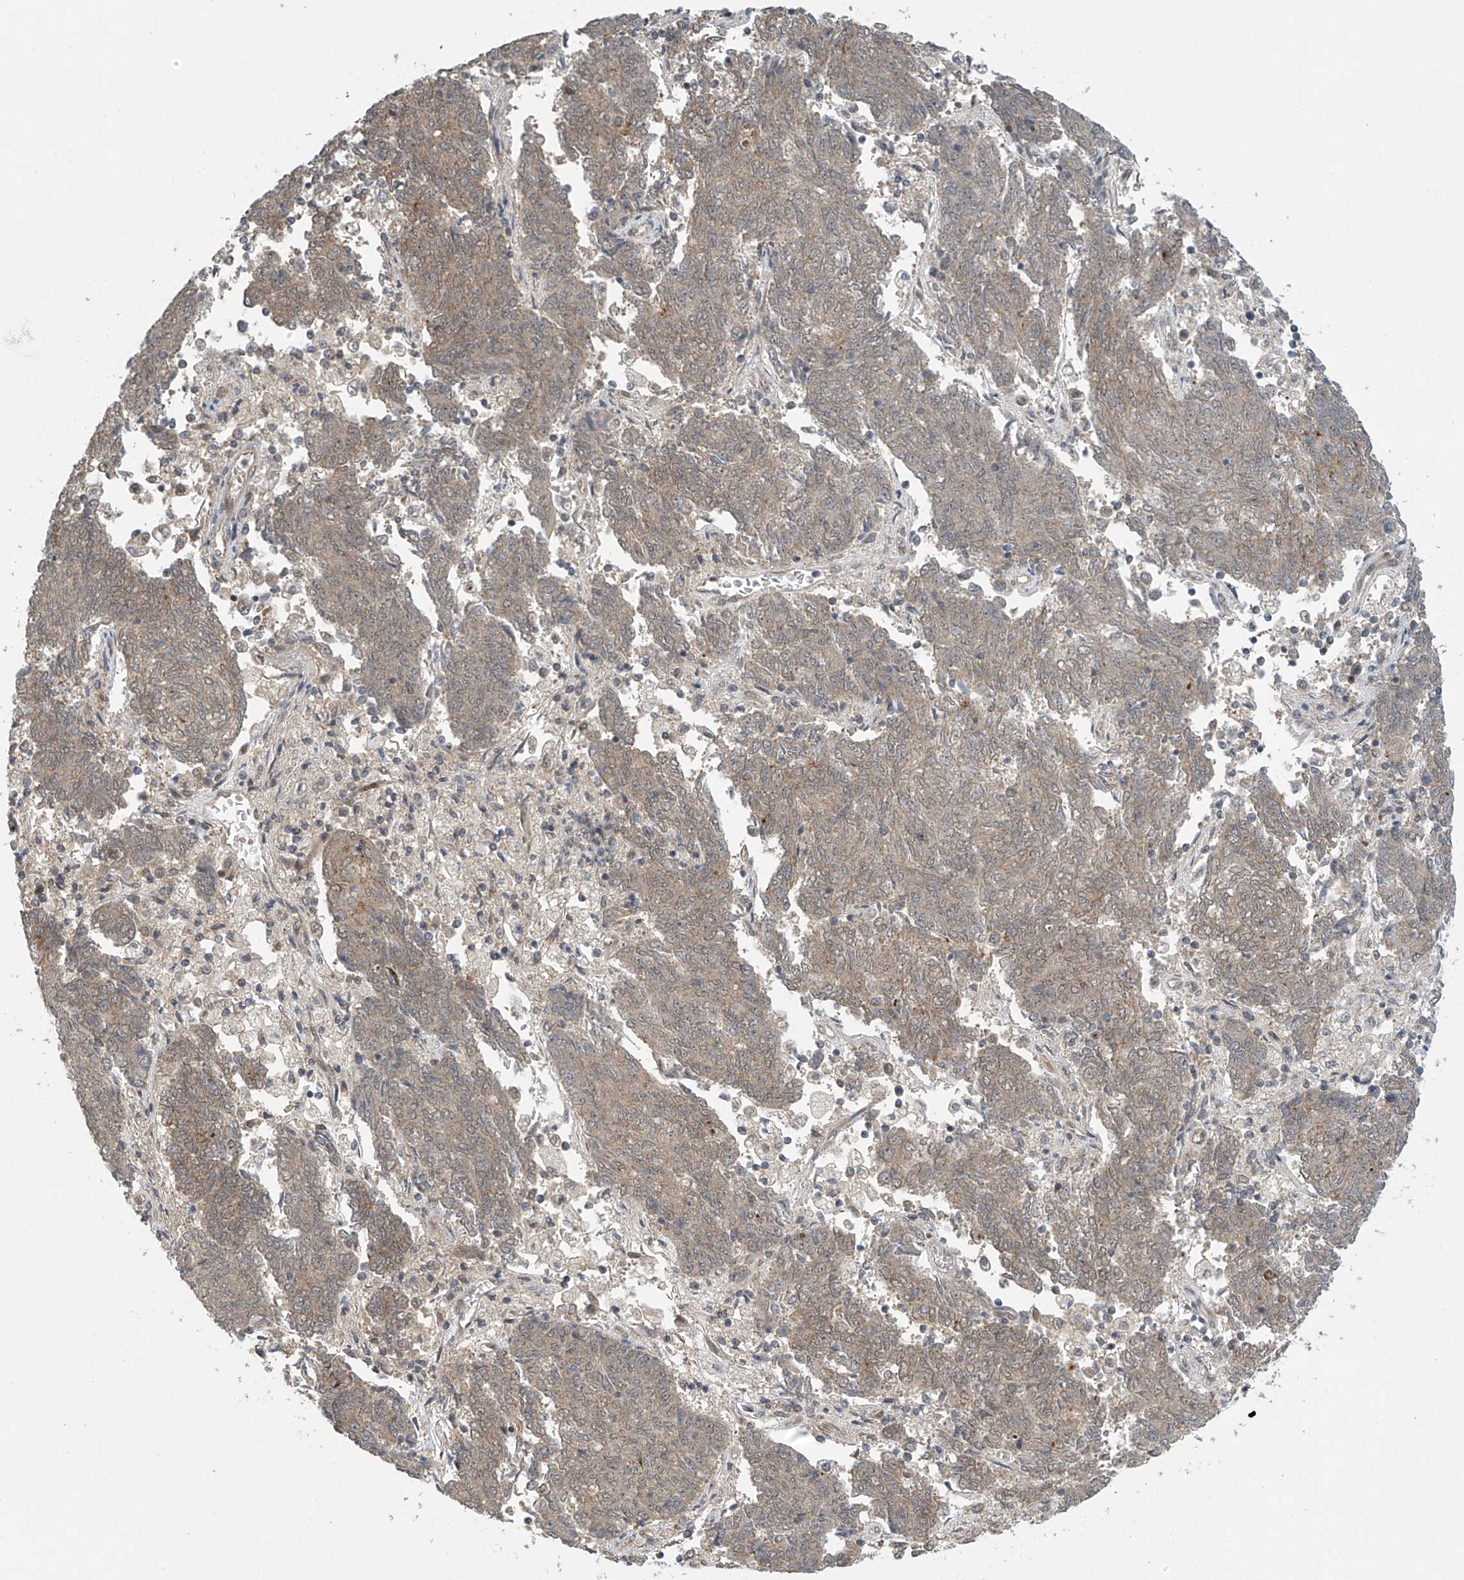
{"staining": {"intensity": "weak", "quantity": ">75%", "location": "cytoplasmic/membranous"}, "tissue": "endometrial cancer", "cell_type": "Tumor cells", "image_type": "cancer", "snomed": [{"axis": "morphology", "description": "Adenocarcinoma, NOS"}, {"axis": "topography", "description": "Endometrium"}], "caption": "Protein expression analysis of adenocarcinoma (endometrial) exhibits weak cytoplasmic/membranous expression in approximately >75% of tumor cells.", "gene": "ABHD13", "patient": {"sex": "female", "age": 80}}